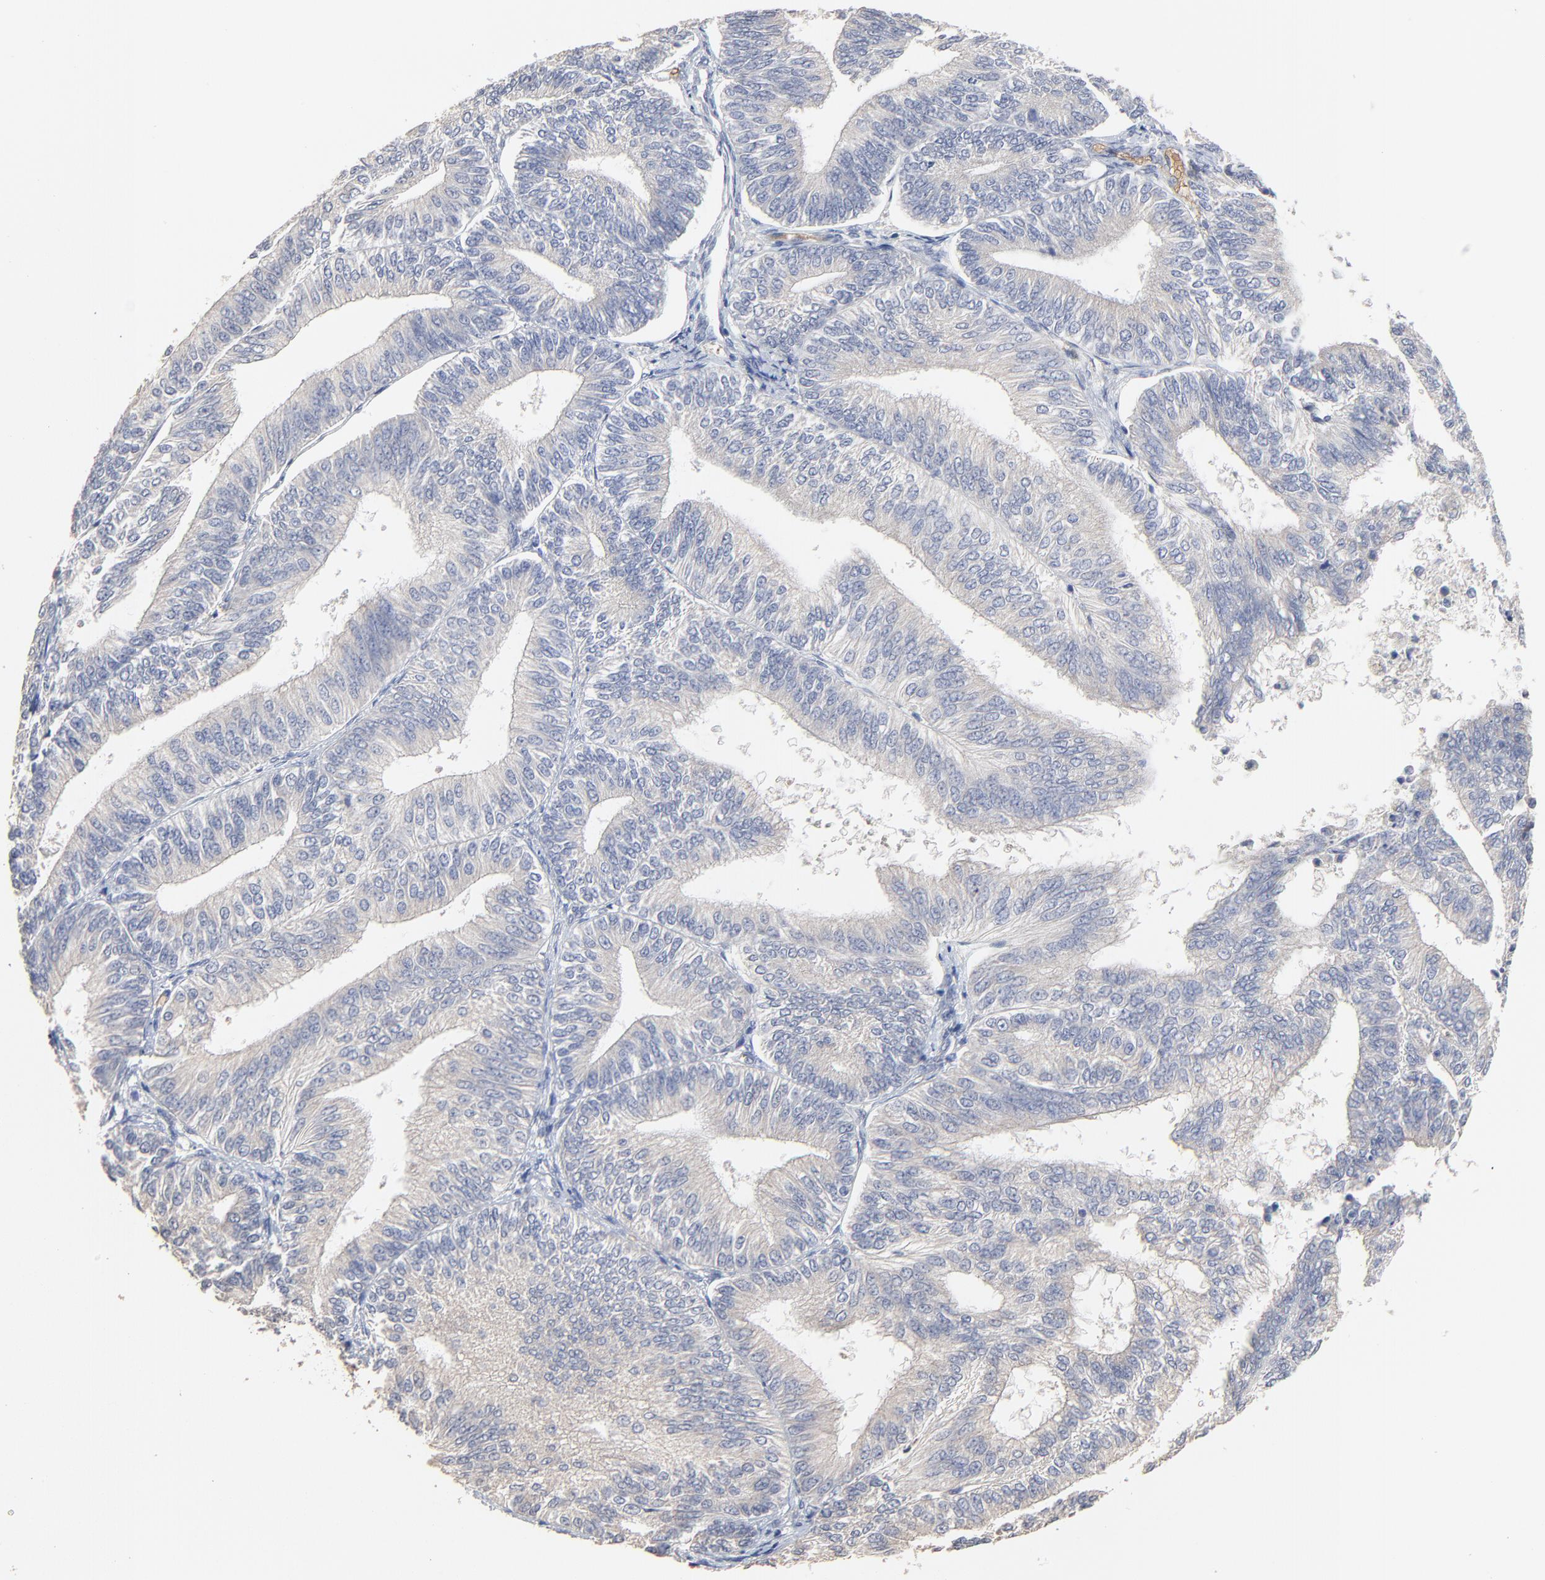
{"staining": {"intensity": "weak", "quantity": ">75%", "location": "cytoplasmic/membranous"}, "tissue": "endometrial cancer", "cell_type": "Tumor cells", "image_type": "cancer", "snomed": [{"axis": "morphology", "description": "Adenocarcinoma, NOS"}, {"axis": "topography", "description": "Endometrium"}], "caption": "Immunohistochemistry micrograph of adenocarcinoma (endometrial) stained for a protein (brown), which shows low levels of weak cytoplasmic/membranous staining in about >75% of tumor cells.", "gene": "FANCB", "patient": {"sex": "female", "age": 55}}